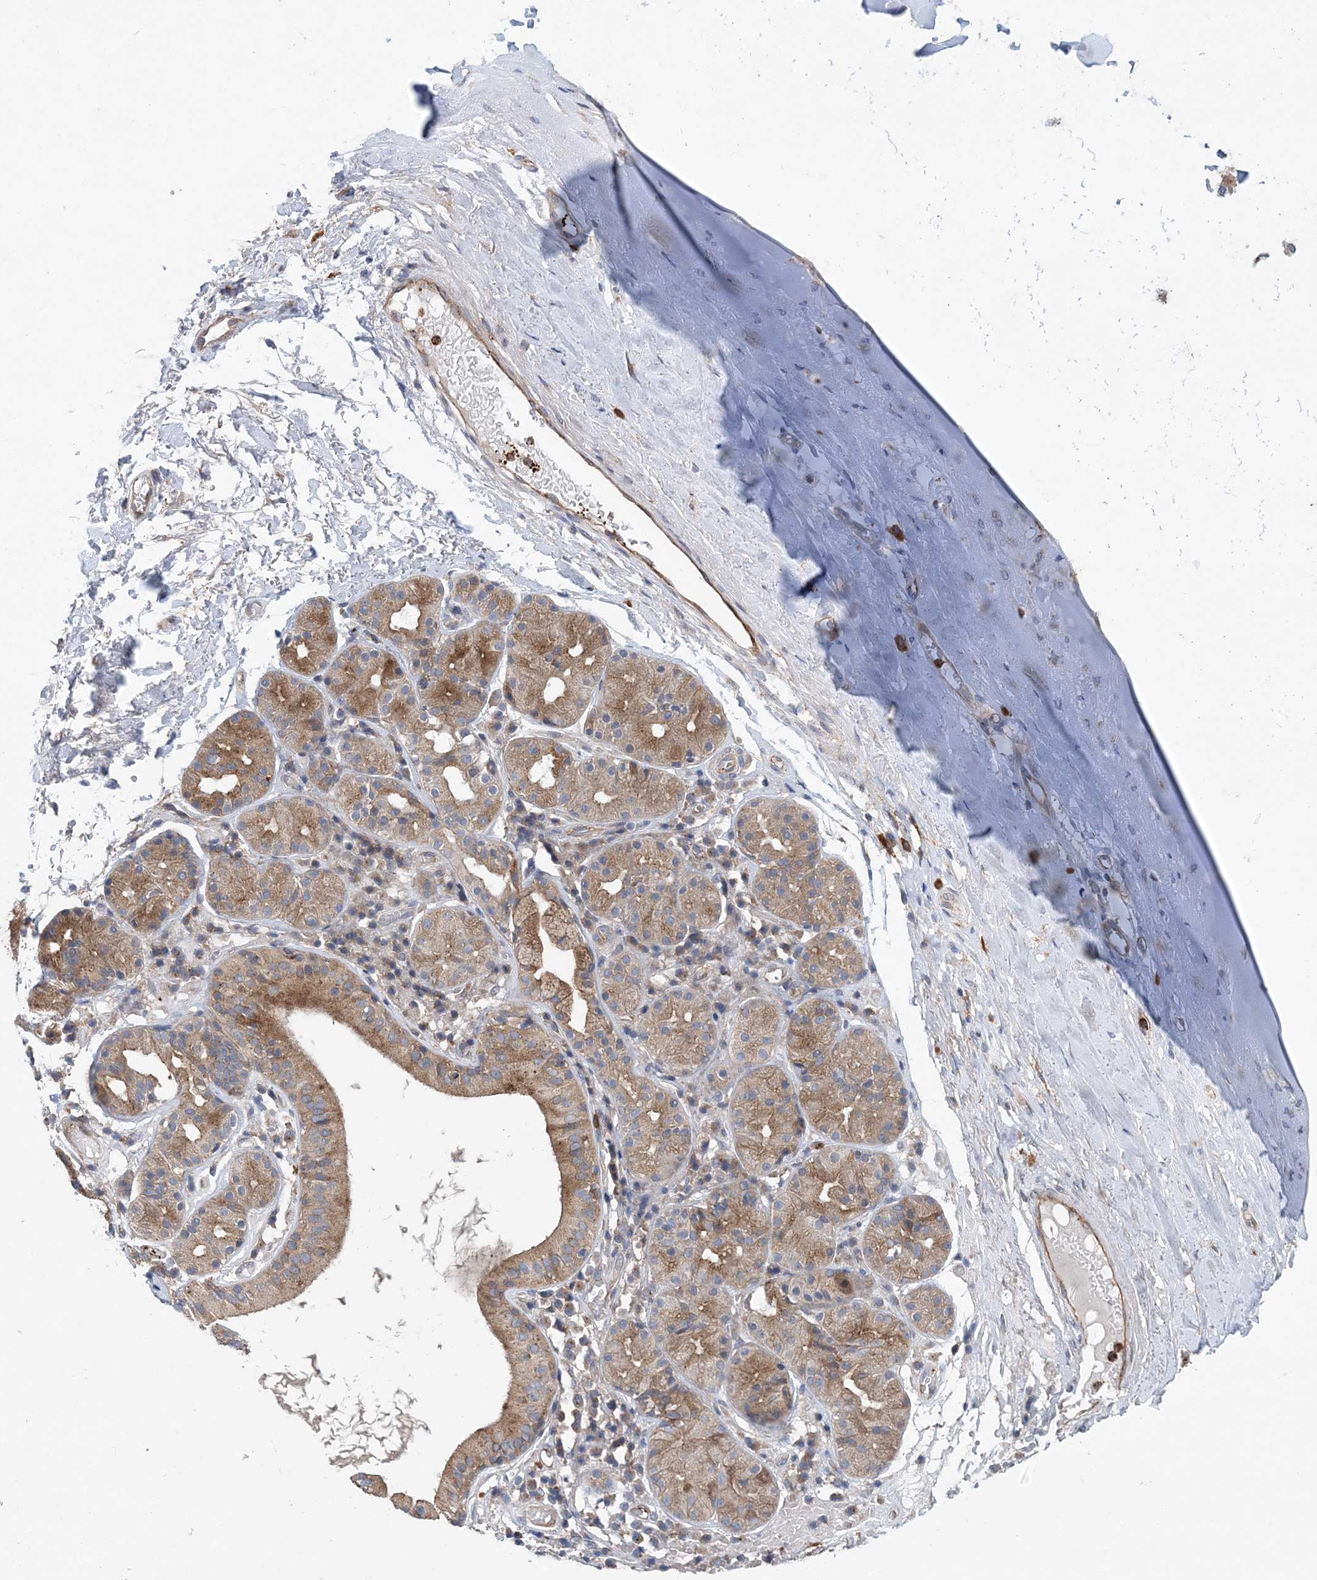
{"staining": {"intensity": "weak", "quantity": "25%-75%", "location": "cytoplasmic/membranous"}, "tissue": "soft tissue", "cell_type": "Chondrocytes", "image_type": "normal", "snomed": [{"axis": "morphology", "description": "Normal tissue, NOS"}, {"axis": "morphology", "description": "Basal cell carcinoma"}, {"axis": "topography", "description": "Cartilage tissue"}, {"axis": "topography", "description": "Nasopharynx"}, {"axis": "topography", "description": "Oral tissue"}], "caption": "Protein analysis of unremarkable soft tissue exhibits weak cytoplasmic/membranous positivity in about 25%-75% of chondrocytes. (DAB = brown stain, brightfield microscopy at high magnification).", "gene": "PTTG1IP", "patient": {"sex": "female", "age": 77}}